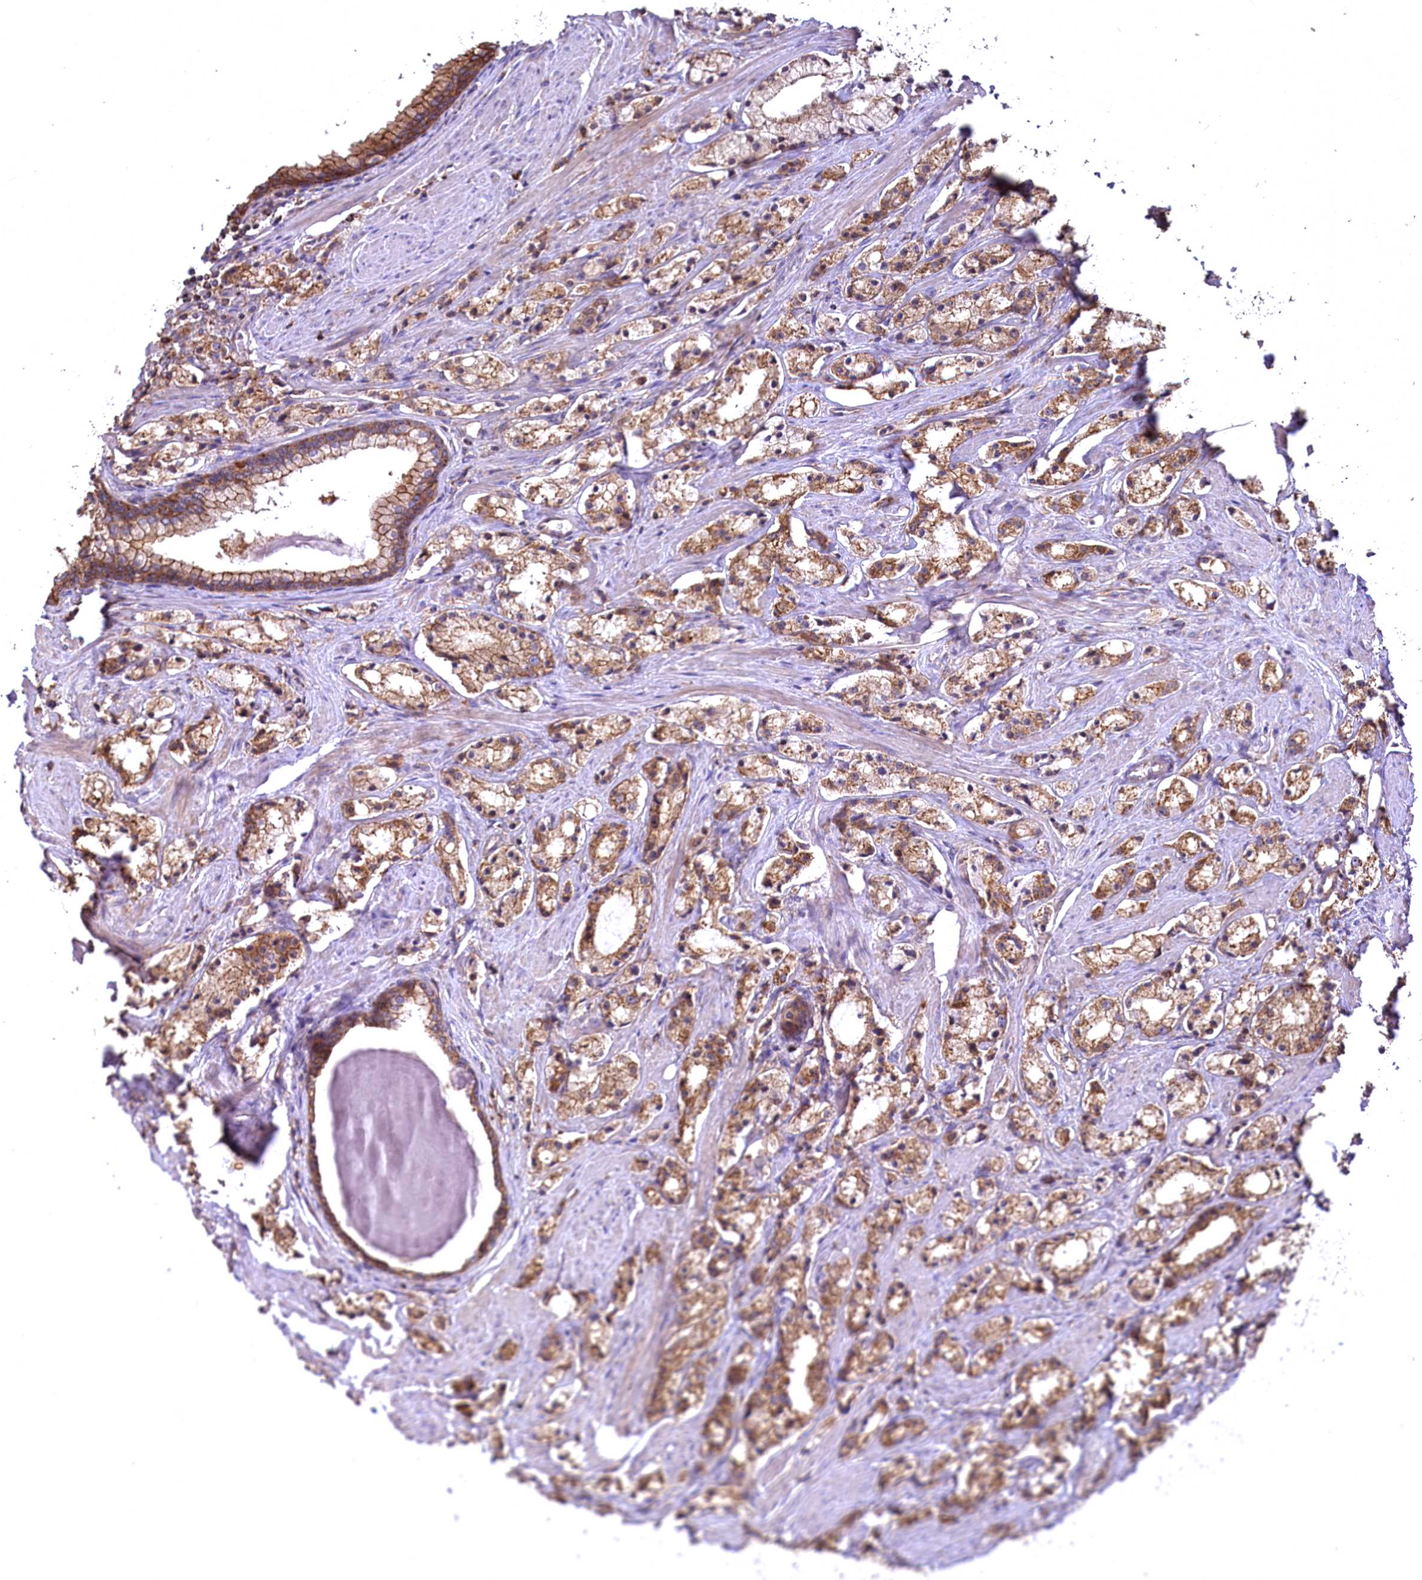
{"staining": {"intensity": "moderate", "quantity": ">75%", "location": "cytoplasmic/membranous"}, "tissue": "prostate cancer", "cell_type": "Tumor cells", "image_type": "cancer", "snomed": [{"axis": "morphology", "description": "Adenocarcinoma, High grade"}, {"axis": "topography", "description": "Prostate"}], "caption": "DAB immunohistochemical staining of human adenocarcinoma (high-grade) (prostate) displays moderate cytoplasmic/membranous protein staining in approximately >75% of tumor cells. (DAB (3,3'-diaminobenzidine) = brown stain, brightfield microscopy at high magnification).", "gene": "CARD19", "patient": {"sex": "male", "age": 66}}